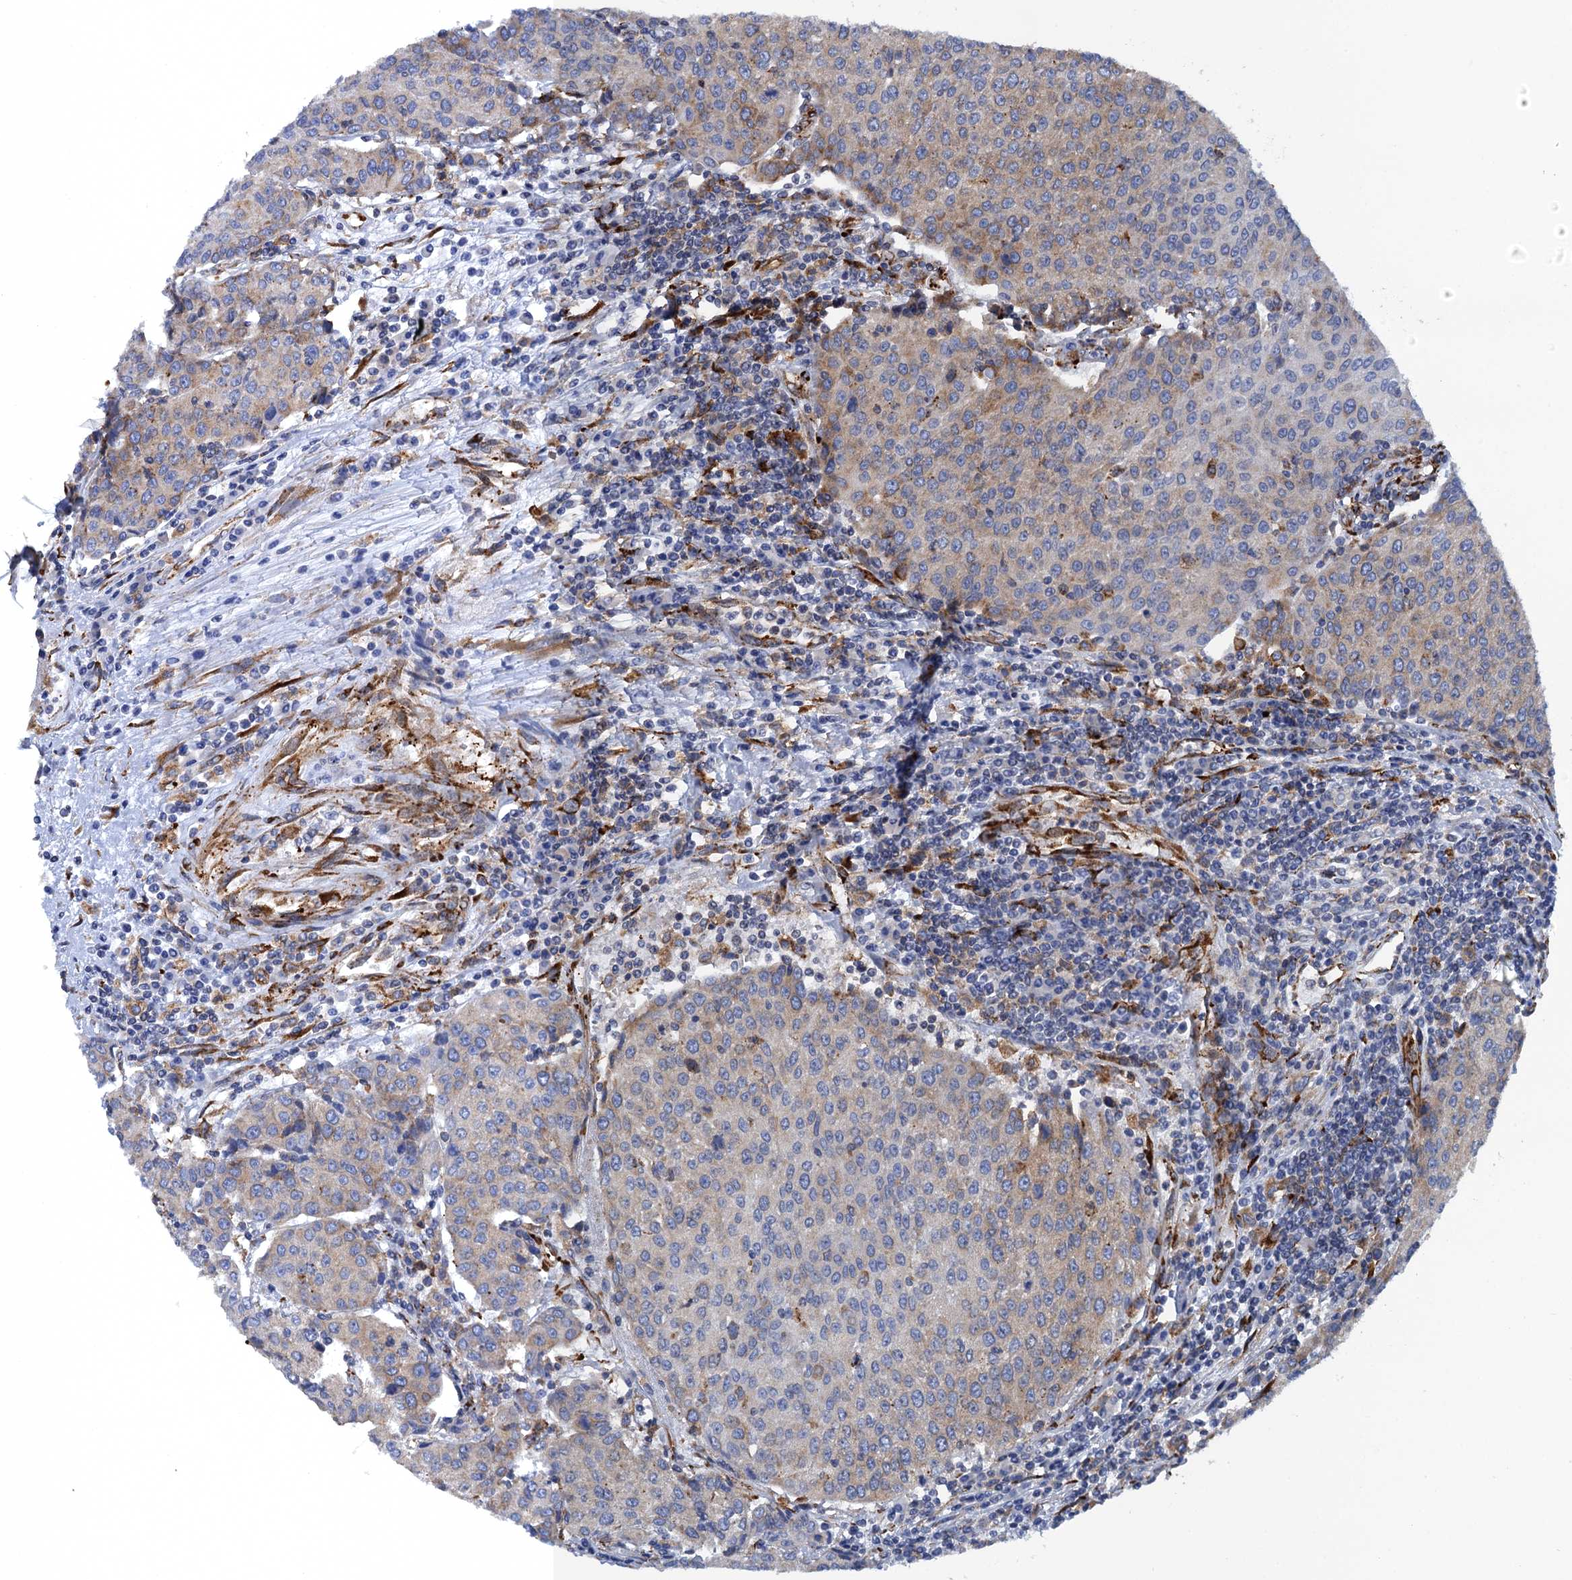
{"staining": {"intensity": "moderate", "quantity": "25%-75%", "location": "cytoplasmic/membranous"}, "tissue": "urothelial cancer", "cell_type": "Tumor cells", "image_type": "cancer", "snomed": [{"axis": "morphology", "description": "Urothelial carcinoma, High grade"}, {"axis": "topography", "description": "Urinary bladder"}], "caption": "This is a histology image of immunohistochemistry (IHC) staining of high-grade urothelial carcinoma, which shows moderate positivity in the cytoplasmic/membranous of tumor cells.", "gene": "POGLUT3", "patient": {"sex": "female", "age": 85}}